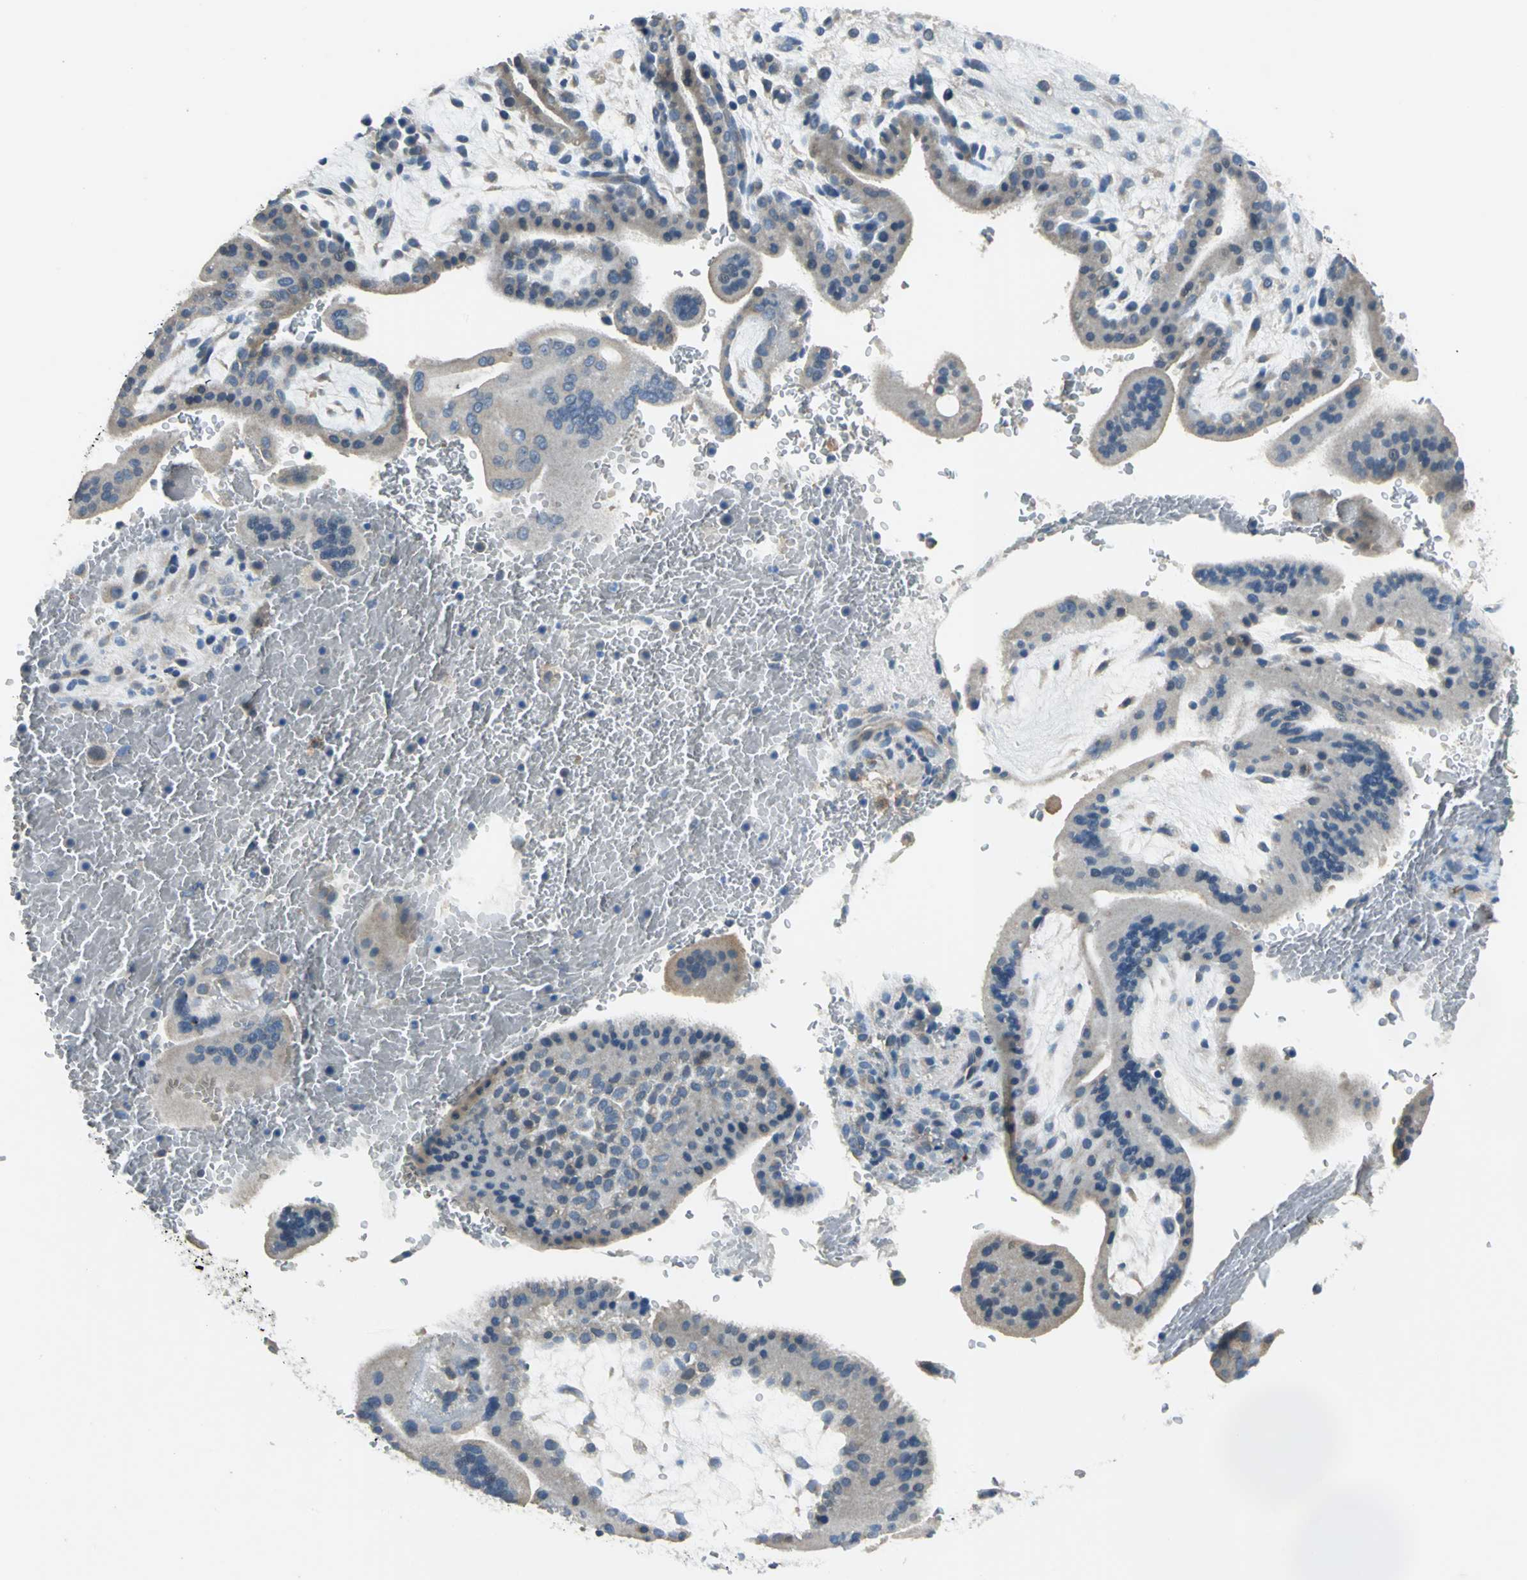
{"staining": {"intensity": "weak", "quantity": ">75%", "location": "cytoplasmic/membranous"}, "tissue": "placenta", "cell_type": "Decidual cells", "image_type": "normal", "snomed": [{"axis": "morphology", "description": "Normal tissue, NOS"}, {"axis": "topography", "description": "Placenta"}], "caption": "Immunohistochemistry (IHC) staining of unremarkable placenta, which reveals low levels of weak cytoplasmic/membranous staining in approximately >75% of decidual cells indicating weak cytoplasmic/membranous protein expression. The staining was performed using DAB (3,3'-diaminobenzidine) (brown) for protein detection and nuclei were counterstained in hematoxylin (blue).", "gene": "SLC16A7", "patient": {"sex": "female", "age": 35}}